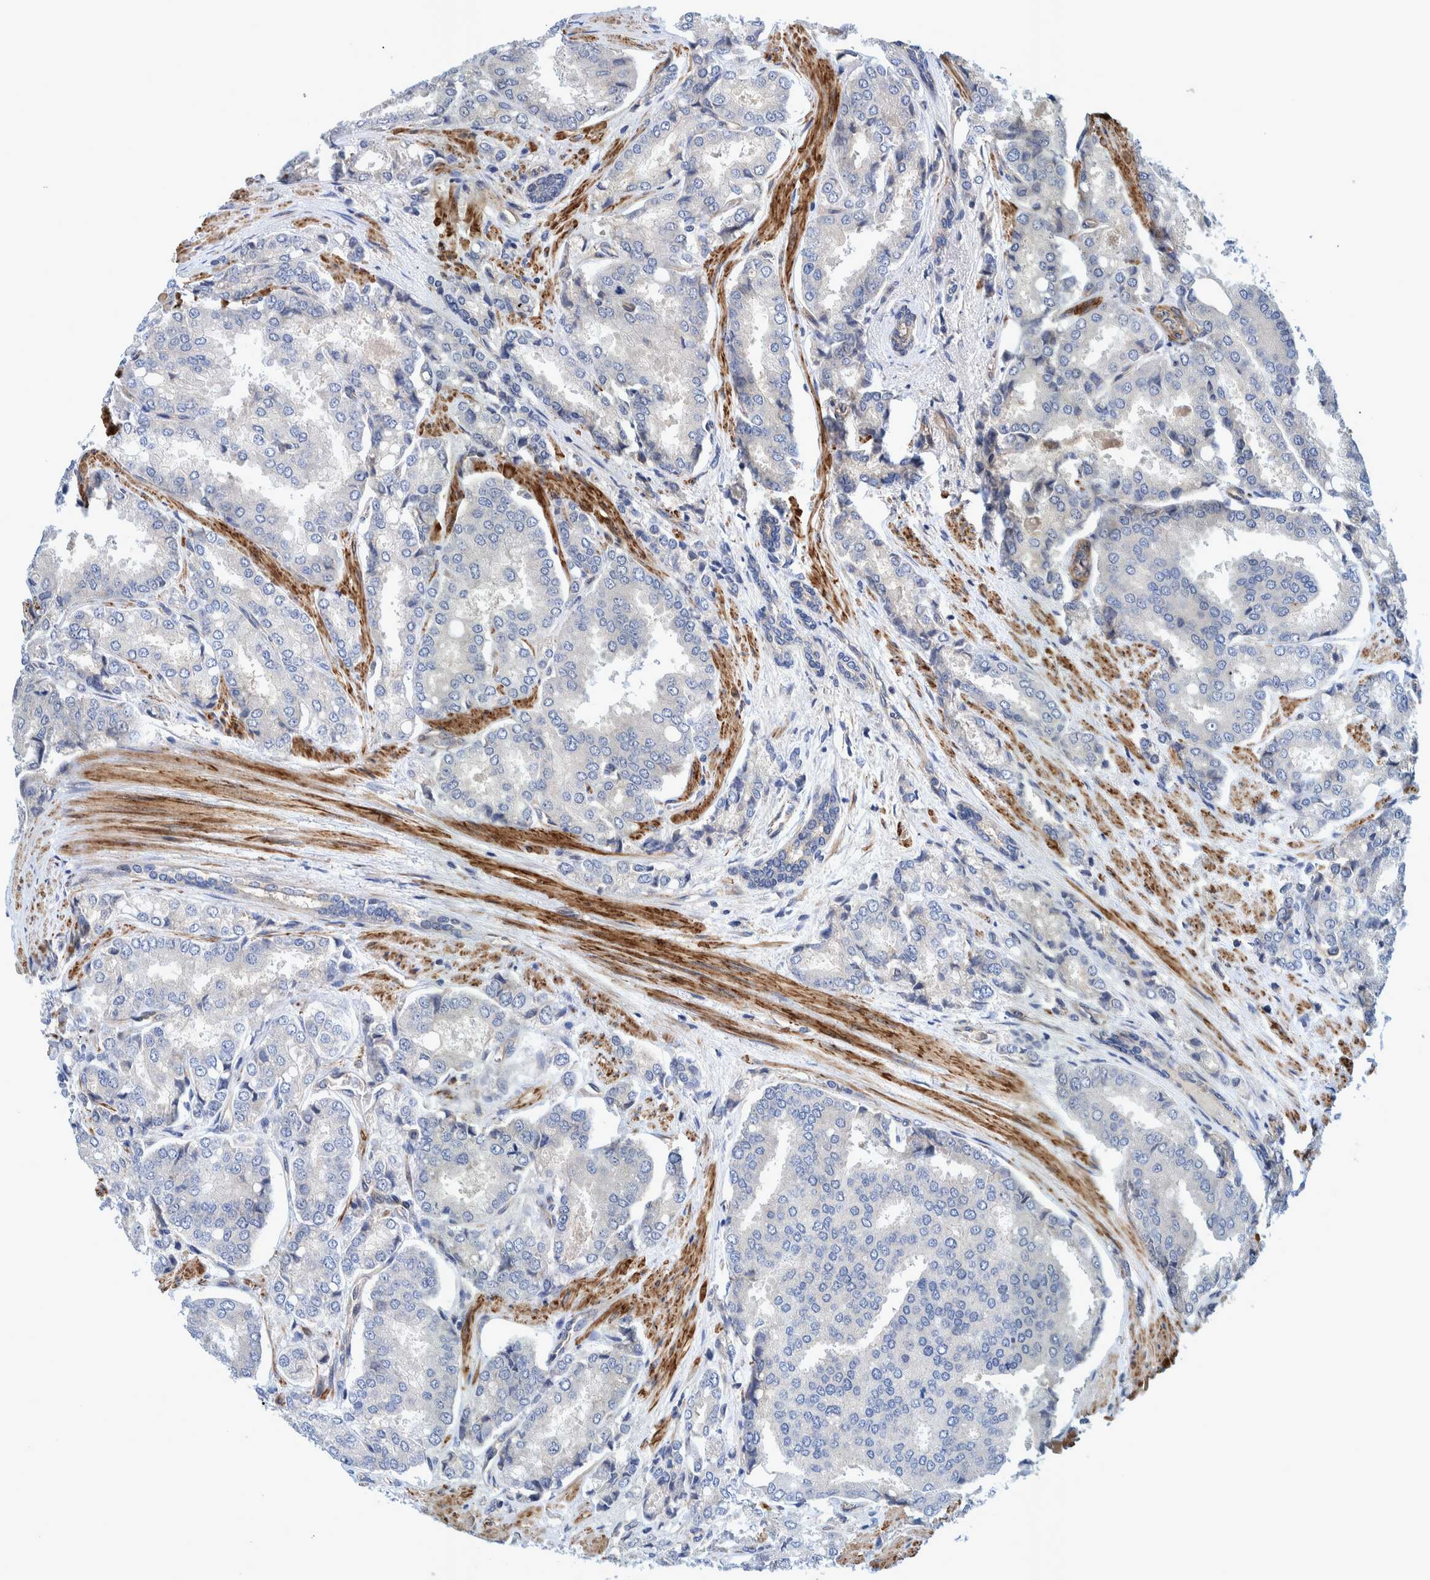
{"staining": {"intensity": "negative", "quantity": "none", "location": "none"}, "tissue": "prostate cancer", "cell_type": "Tumor cells", "image_type": "cancer", "snomed": [{"axis": "morphology", "description": "Adenocarcinoma, High grade"}, {"axis": "topography", "description": "Prostate"}], "caption": "The immunohistochemistry micrograph has no significant staining in tumor cells of prostate high-grade adenocarcinoma tissue.", "gene": "GRPEL2", "patient": {"sex": "male", "age": 50}}